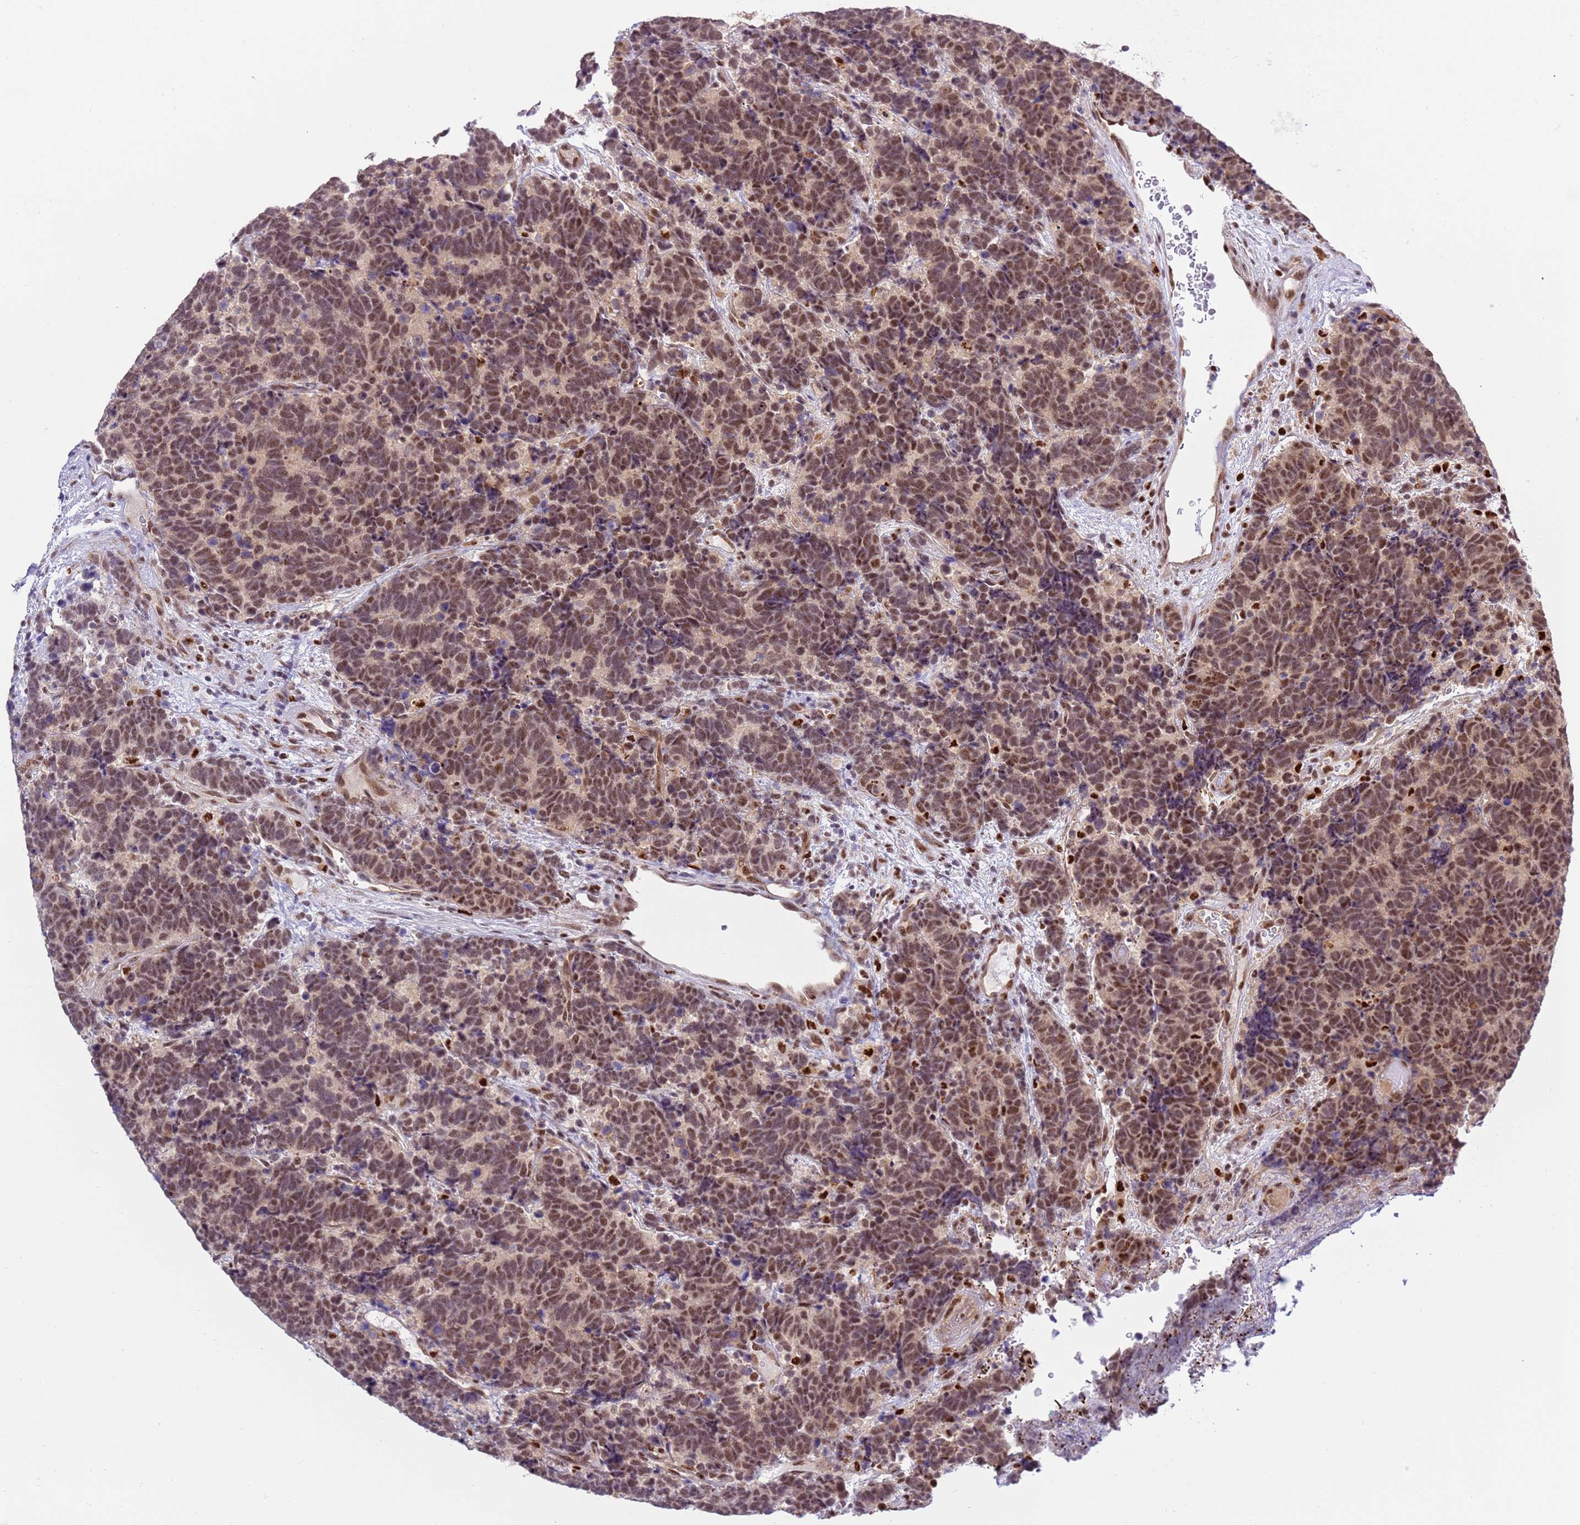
{"staining": {"intensity": "moderate", "quantity": ">75%", "location": "nuclear"}, "tissue": "carcinoid", "cell_type": "Tumor cells", "image_type": "cancer", "snomed": [{"axis": "morphology", "description": "Carcinoma, NOS"}, {"axis": "morphology", "description": "Carcinoid, malignant, NOS"}, {"axis": "topography", "description": "Urinary bladder"}], "caption": "Carcinoid stained with a brown dye reveals moderate nuclear positive positivity in about >75% of tumor cells.", "gene": "PRPF6", "patient": {"sex": "male", "age": 57}}